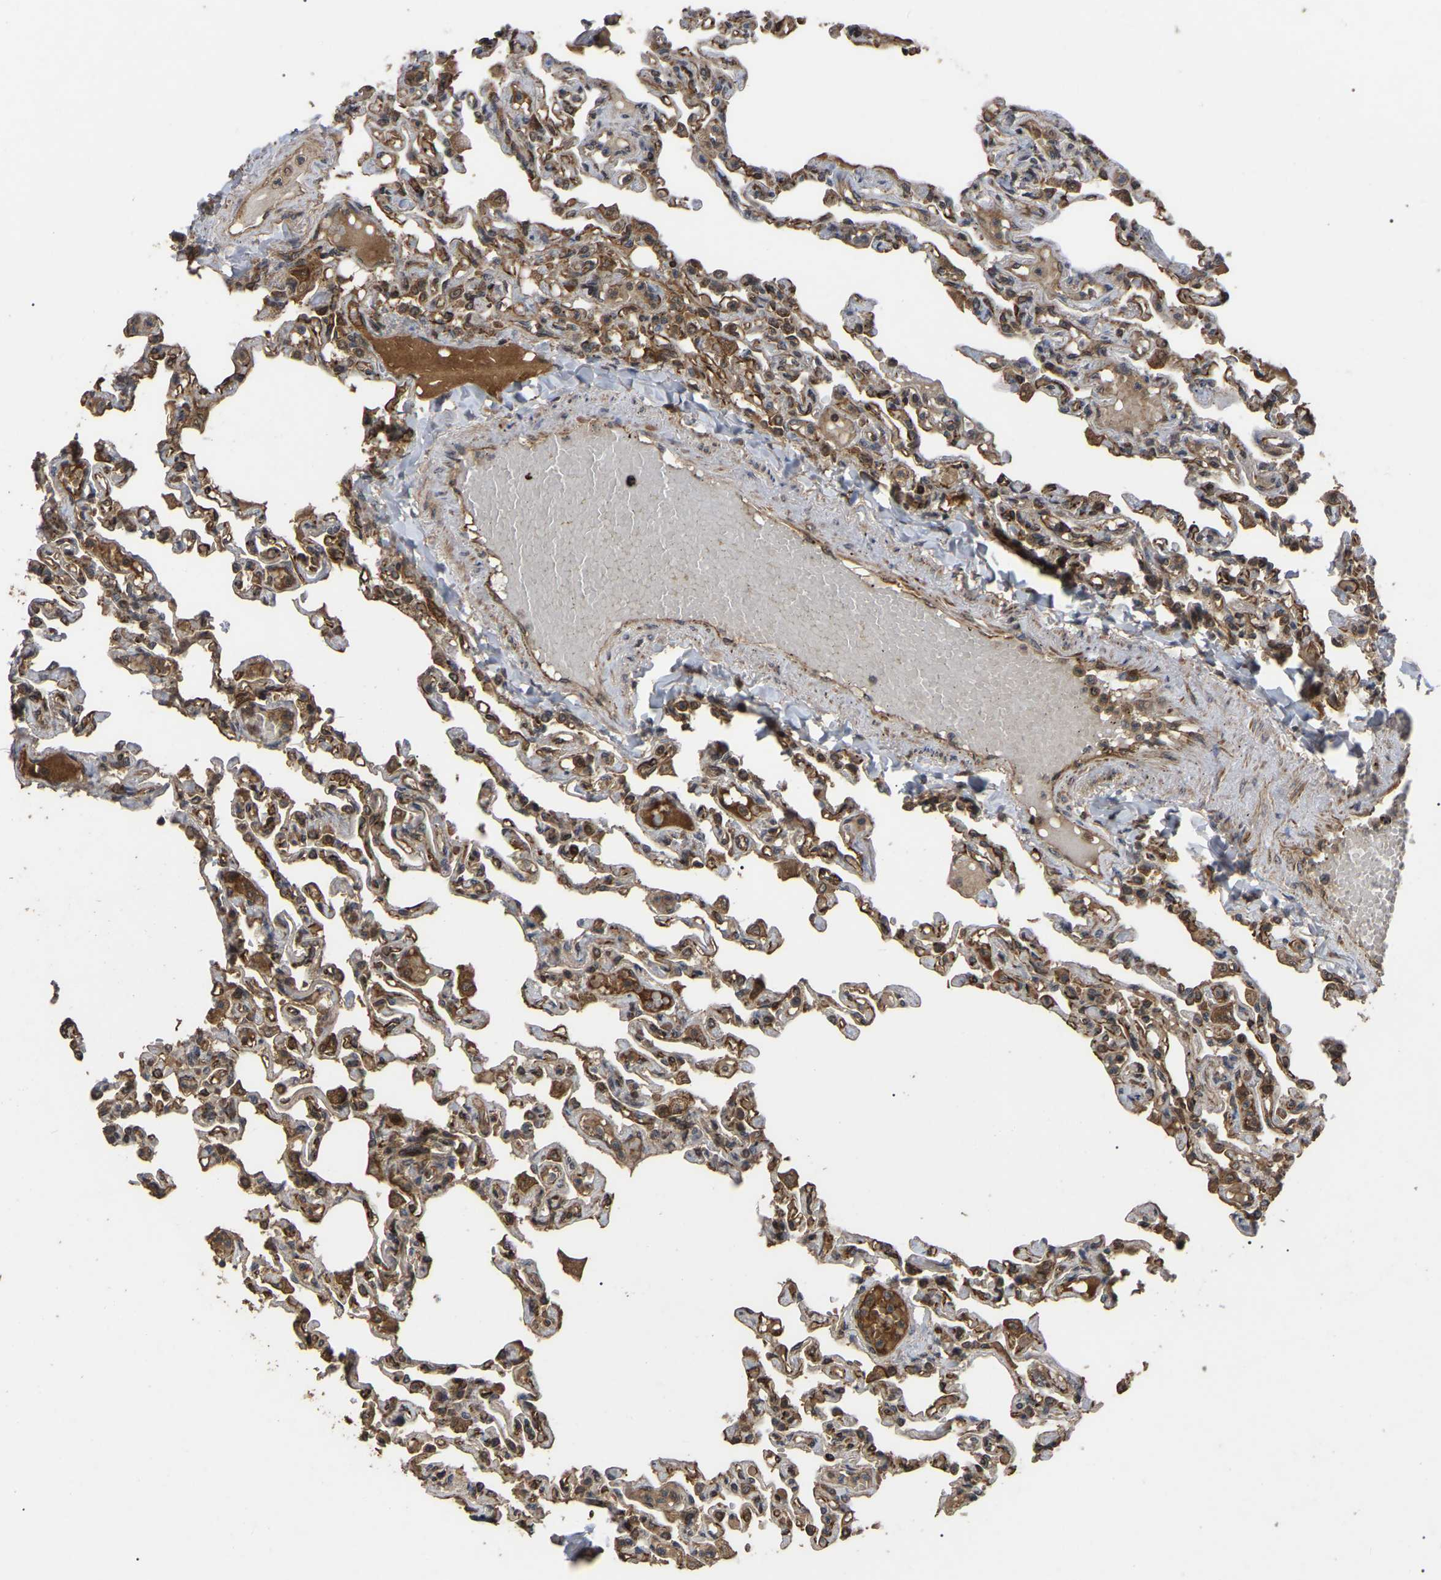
{"staining": {"intensity": "moderate", "quantity": ">75%", "location": "cytoplasmic/membranous"}, "tissue": "lung", "cell_type": "Alveolar cells", "image_type": "normal", "snomed": [{"axis": "morphology", "description": "Normal tissue, NOS"}, {"axis": "topography", "description": "Lung"}], "caption": "Immunohistochemical staining of normal lung demonstrates medium levels of moderate cytoplasmic/membranous staining in approximately >75% of alveolar cells.", "gene": "FAM161B", "patient": {"sex": "male", "age": 21}}